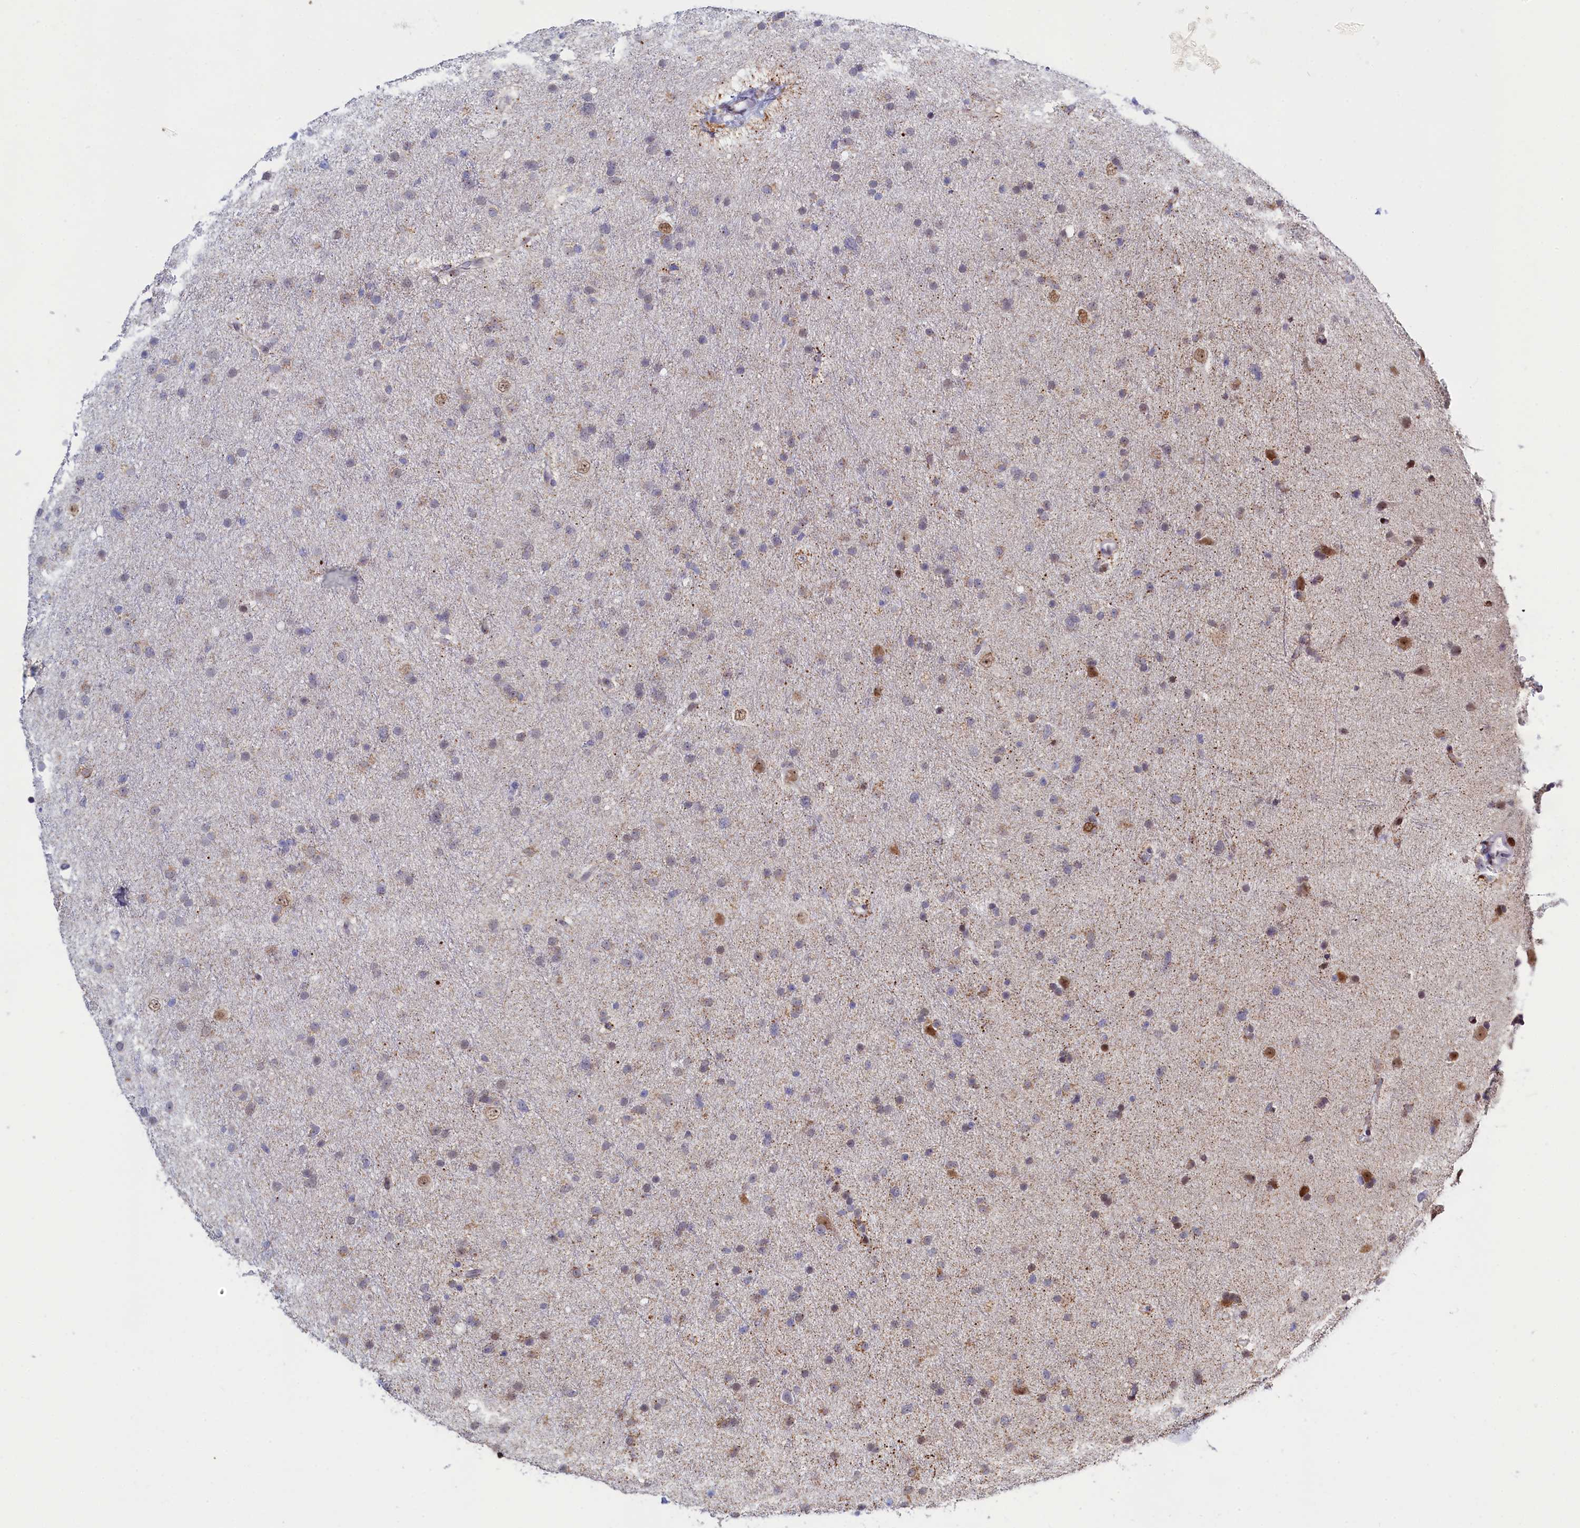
{"staining": {"intensity": "weak", "quantity": "25%-75%", "location": "cytoplasmic/membranous"}, "tissue": "glioma", "cell_type": "Tumor cells", "image_type": "cancer", "snomed": [{"axis": "morphology", "description": "Glioma, malignant, Low grade"}, {"axis": "topography", "description": "Cerebral cortex"}], "caption": "Brown immunohistochemical staining in human low-grade glioma (malignant) shows weak cytoplasmic/membranous expression in approximately 25%-75% of tumor cells. (Stains: DAB (3,3'-diaminobenzidine) in brown, nuclei in blue, Microscopy: brightfield microscopy at high magnification).", "gene": "HDGFL3", "patient": {"sex": "female", "age": 39}}